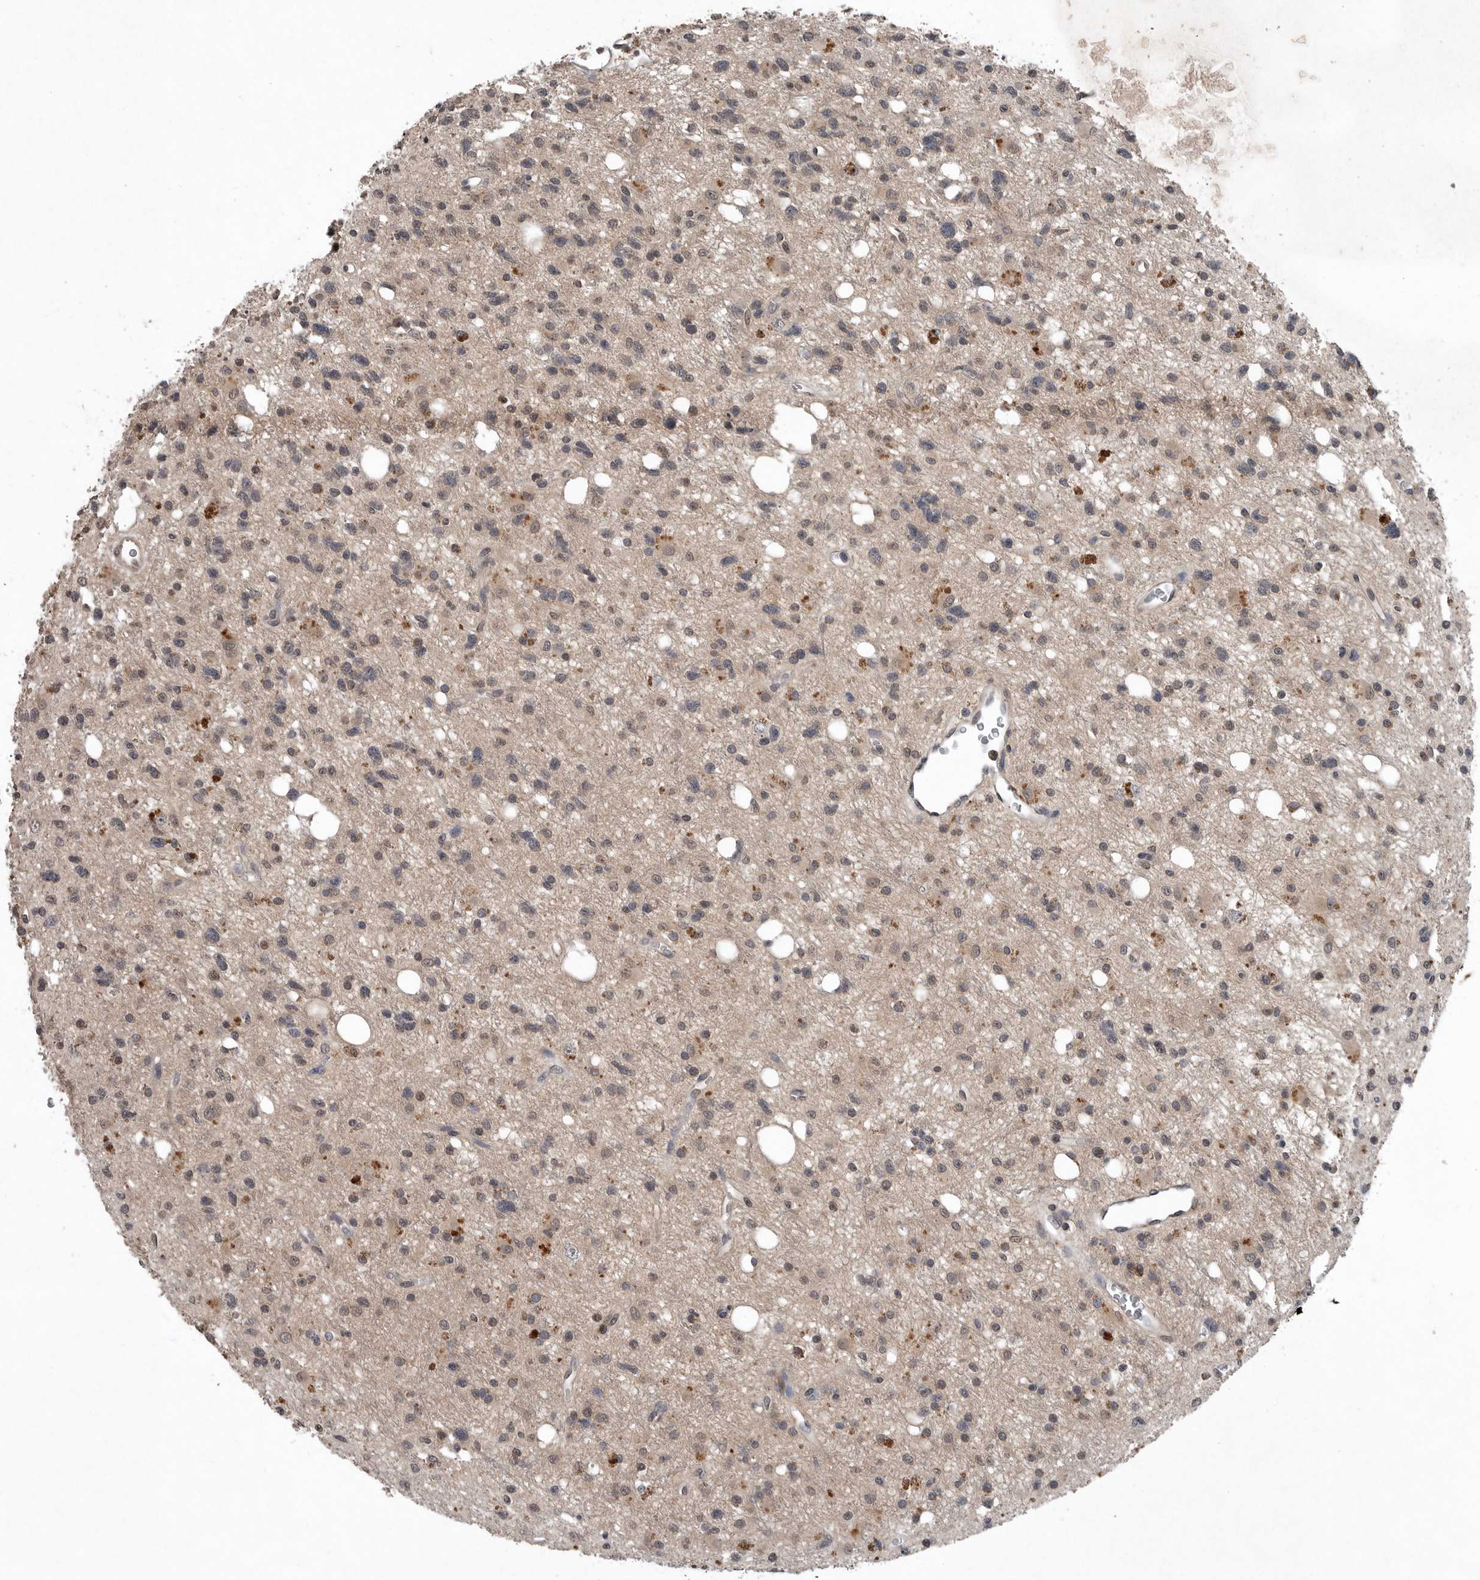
{"staining": {"intensity": "weak", "quantity": "25%-75%", "location": "cytoplasmic/membranous"}, "tissue": "glioma", "cell_type": "Tumor cells", "image_type": "cancer", "snomed": [{"axis": "morphology", "description": "Glioma, malignant, High grade"}, {"axis": "topography", "description": "Brain"}], "caption": "This is a photomicrograph of IHC staining of malignant glioma (high-grade), which shows weak expression in the cytoplasmic/membranous of tumor cells.", "gene": "SCP2", "patient": {"sex": "female", "age": 62}}